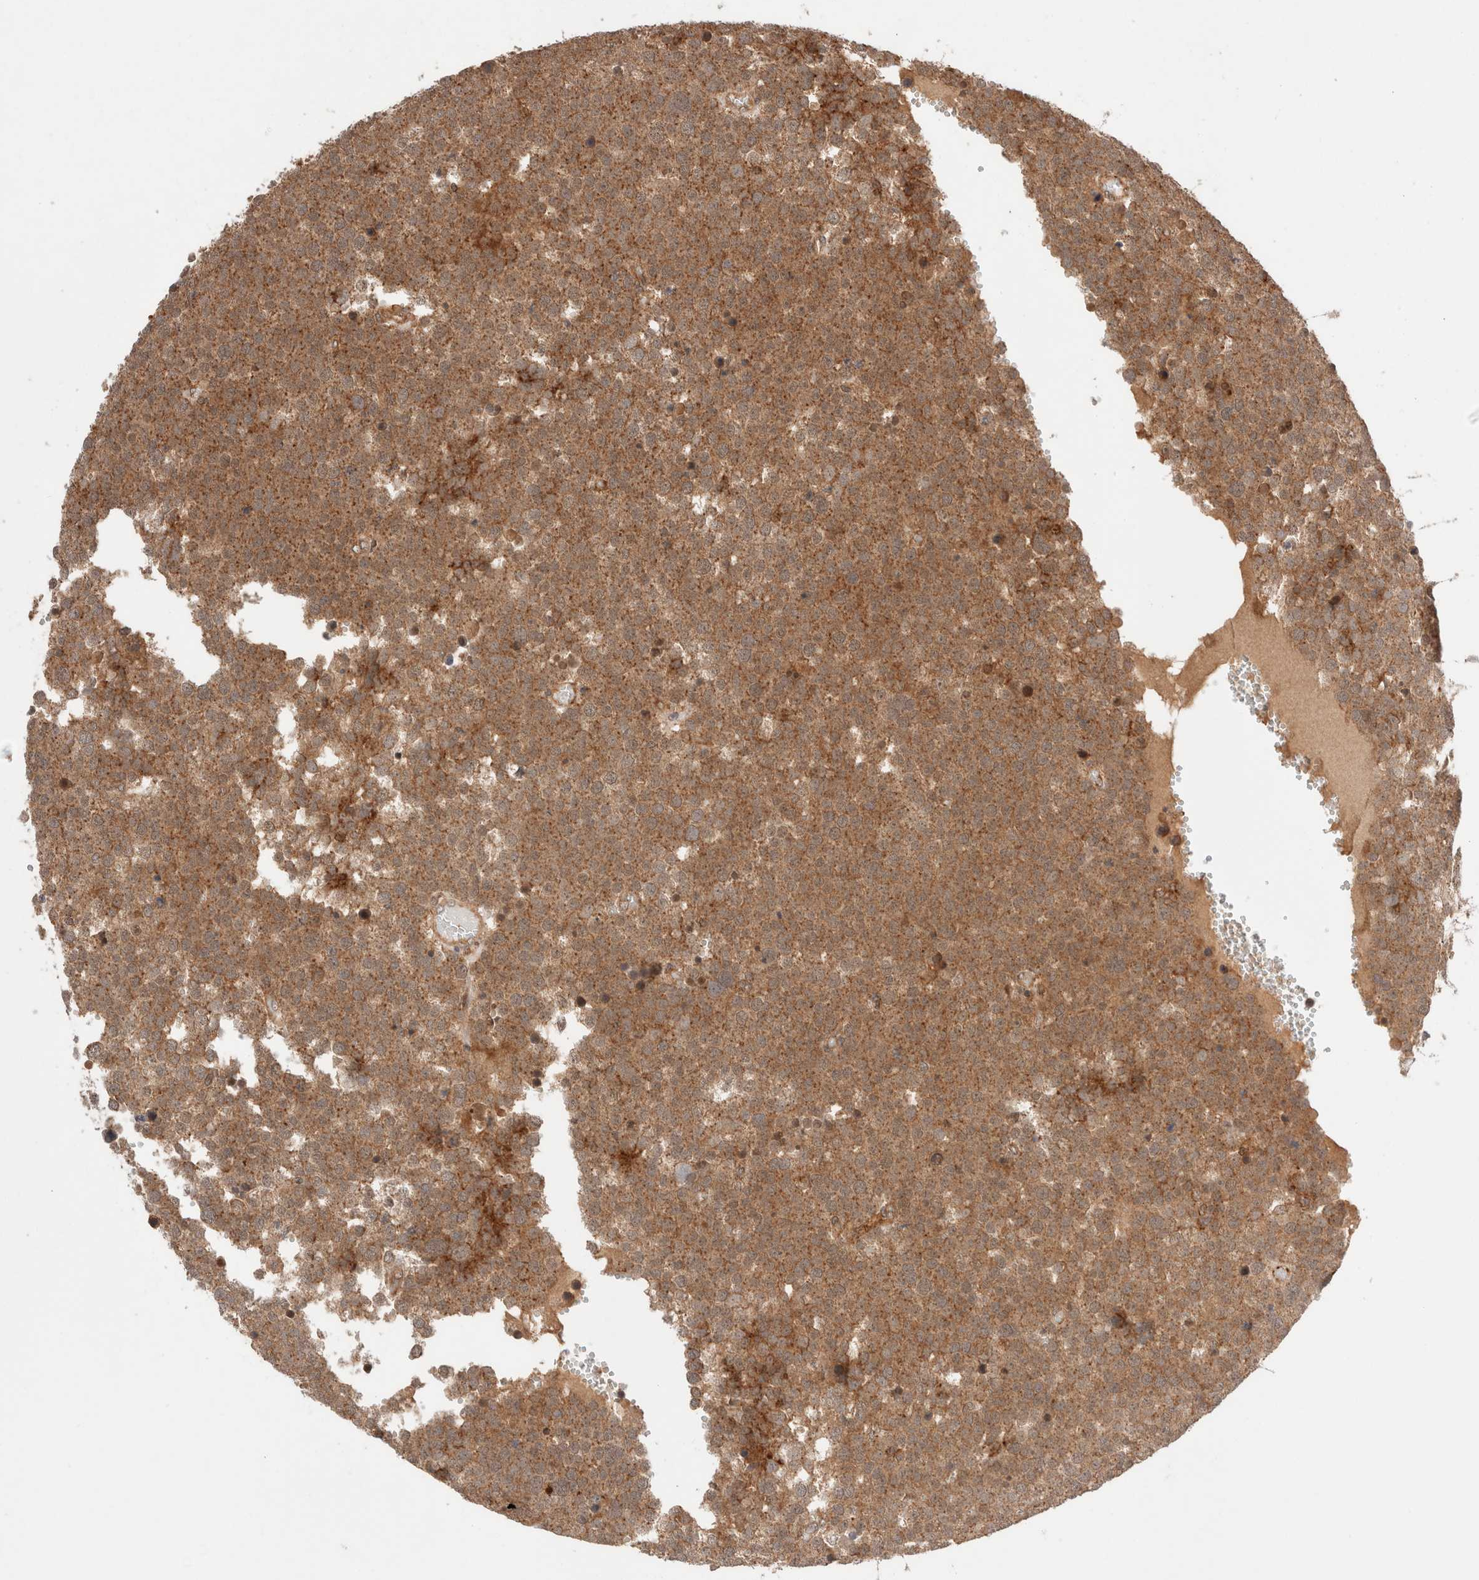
{"staining": {"intensity": "moderate", "quantity": ">75%", "location": "cytoplasmic/membranous"}, "tissue": "testis cancer", "cell_type": "Tumor cells", "image_type": "cancer", "snomed": [{"axis": "morphology", "description": "Seminoma, NOS"}, {"axis": "topography", "description": "Testis"}], "caption": "Human seminoma (testis) stained for a protein (brown) shows moderate cytoplasmic/membranous positive expression in about >75% of tumor cells.", "gene": "SIKE1", "patient": {"sex": "male", "age": 71}}